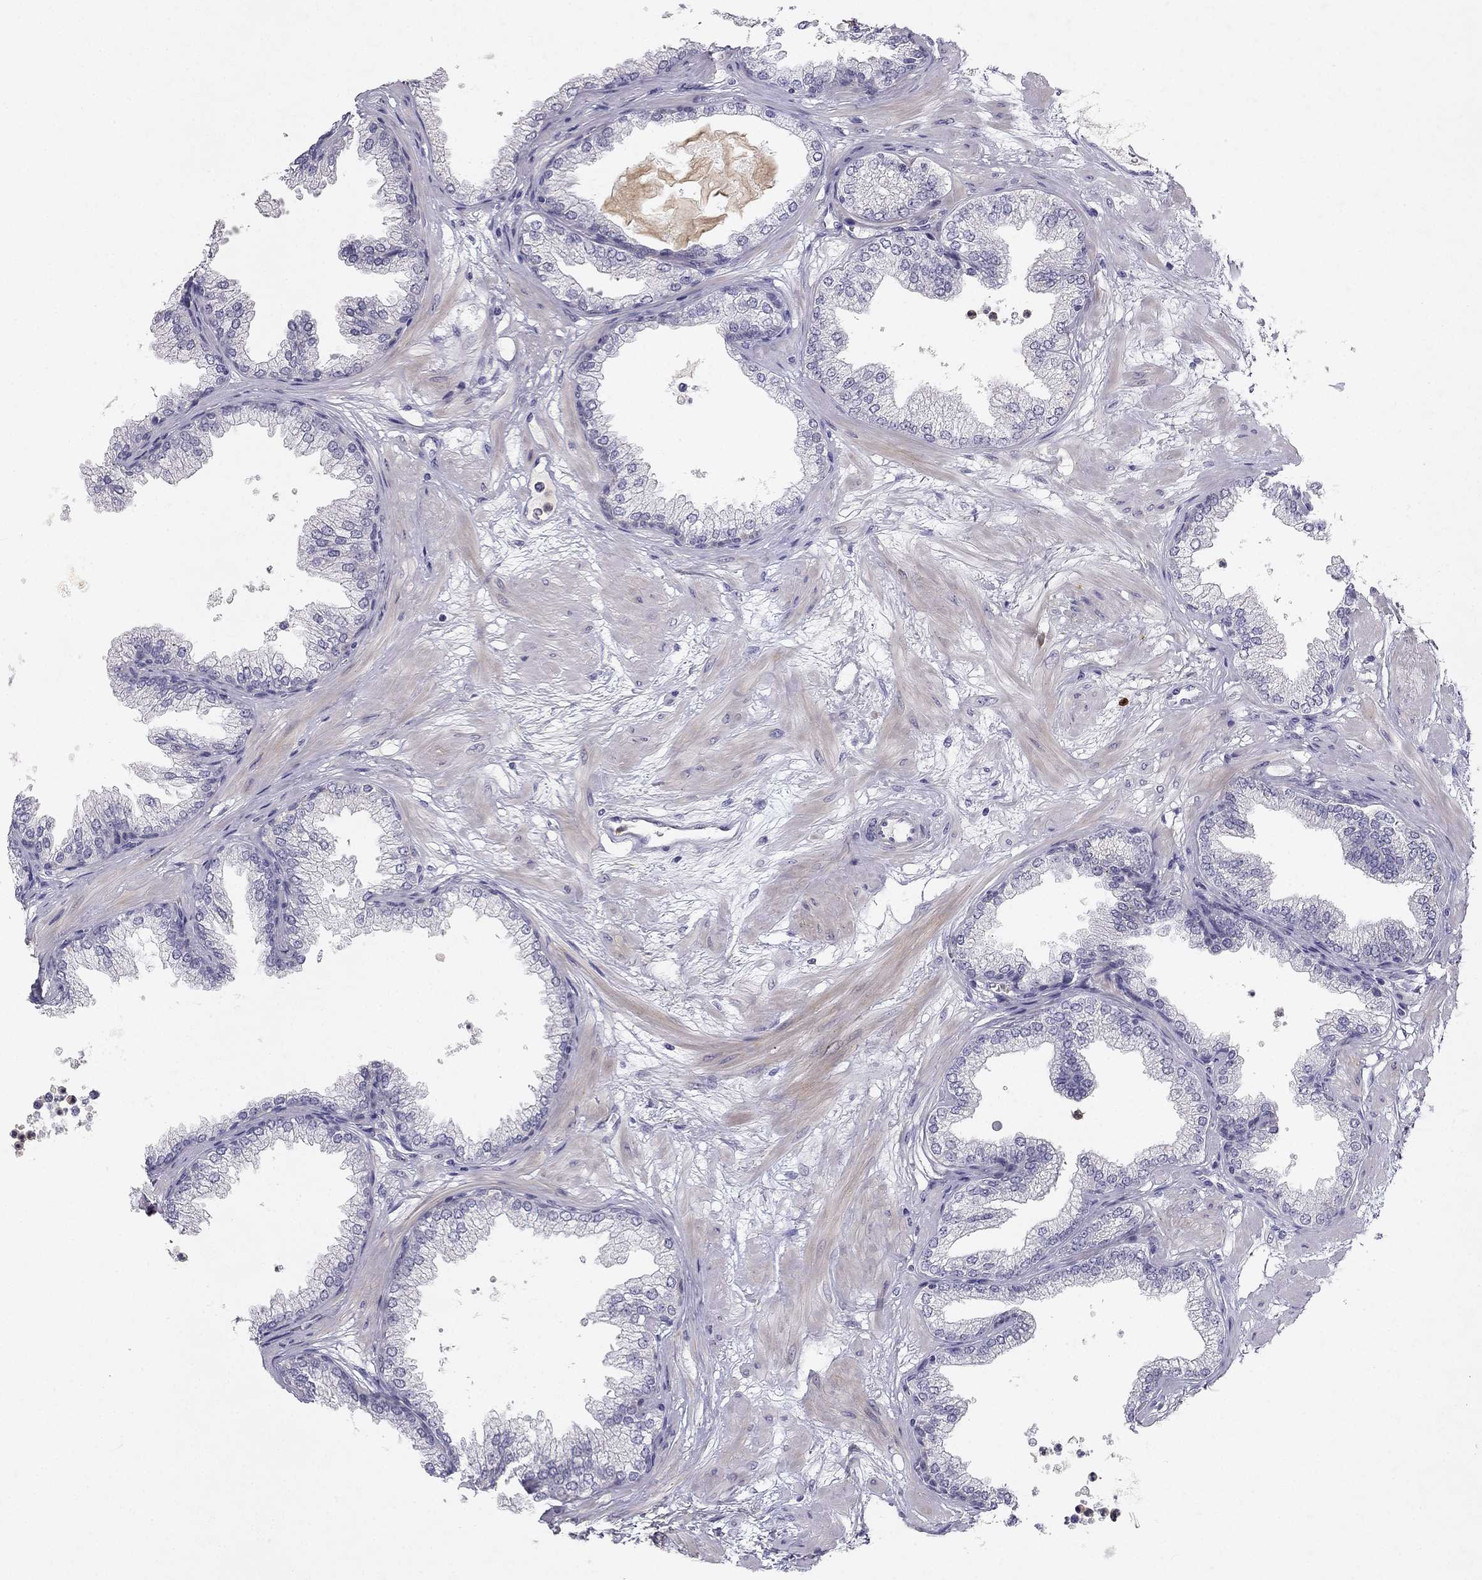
{"staining": {"intensity": "negative", "quantity": "none", "location": "none"}, "tissue": "prostate", "cell_type": "Glandular cells", "image_type": "normal", "snomed": [{"axis": "morphology", "description": "Normal tissue, NOS"}, {"axis": "topography", "description": "Prostate"}], "caption": "DAB (3,3'-diaminobenzidine) immunohistochemical staining of normal human prostate displays no significant expression in glandular cells.", "gene": "SLC6A4", "patient": {"sex": "male", "age": 37}}